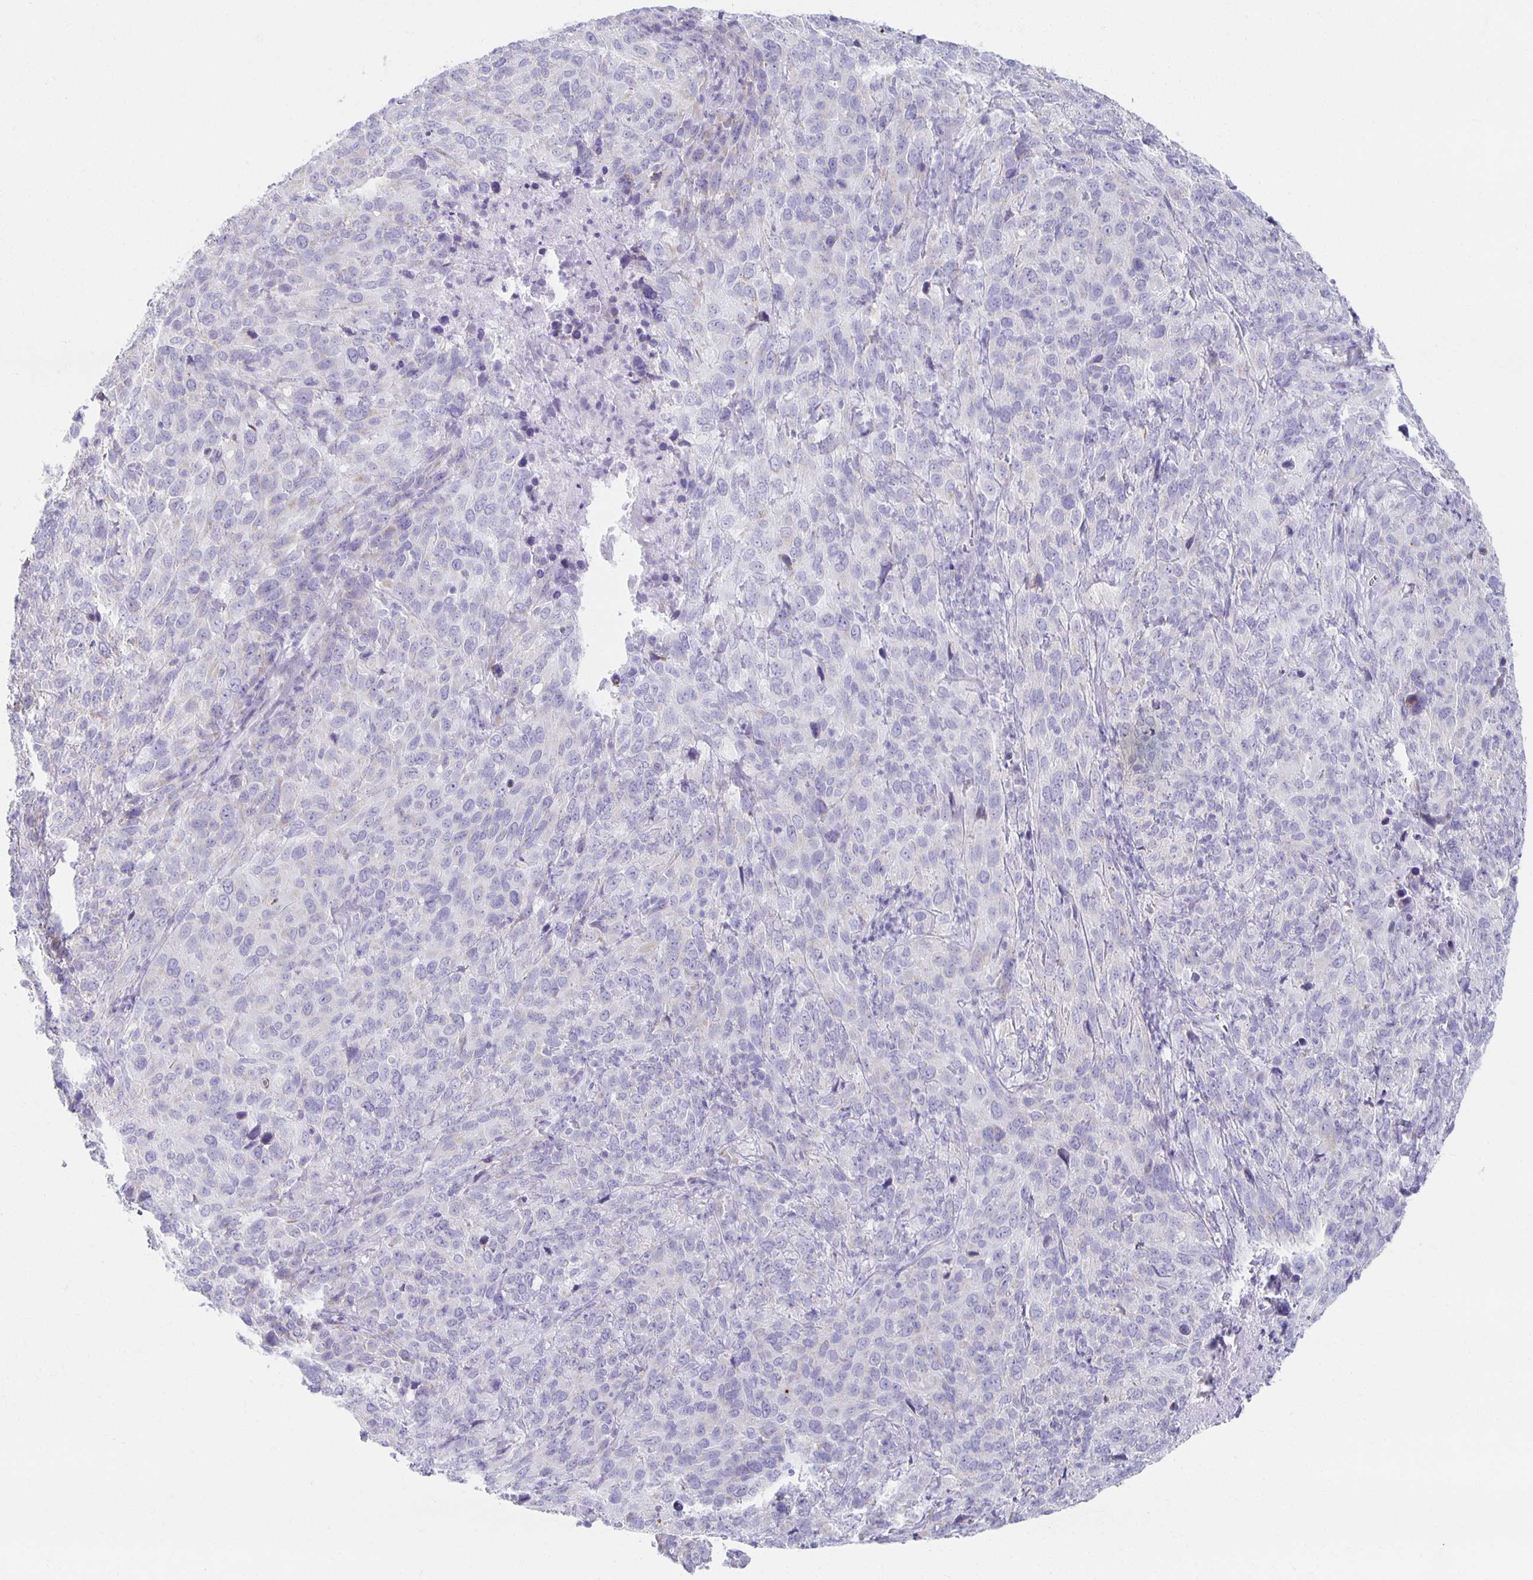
{"staining": {"intensity": "negative", "quantity": "none", "location": "none"}, "tissue": "cervical cancer", "cell_type": "Tumor cells", "image_type": "cancer", "snomed": [{"axis": "morphology", "description": "Squamous cell carcinoma, NOS"}, {"axis": "topography", "description": "Cervix"}], "caption": "This photomicrograph is of cervical cancer (squamous cell carcinoma) stained with IHC to label a protein in brown with the nuclei are counter-stained blue. There is no staining in tumor cells. (DAB (3,3'-diaminobenzidine) IHC visualized using brightfield microscopy, high magnification).", "gene": "TEX44", "patient": {"sex": "female", "age": 51}}